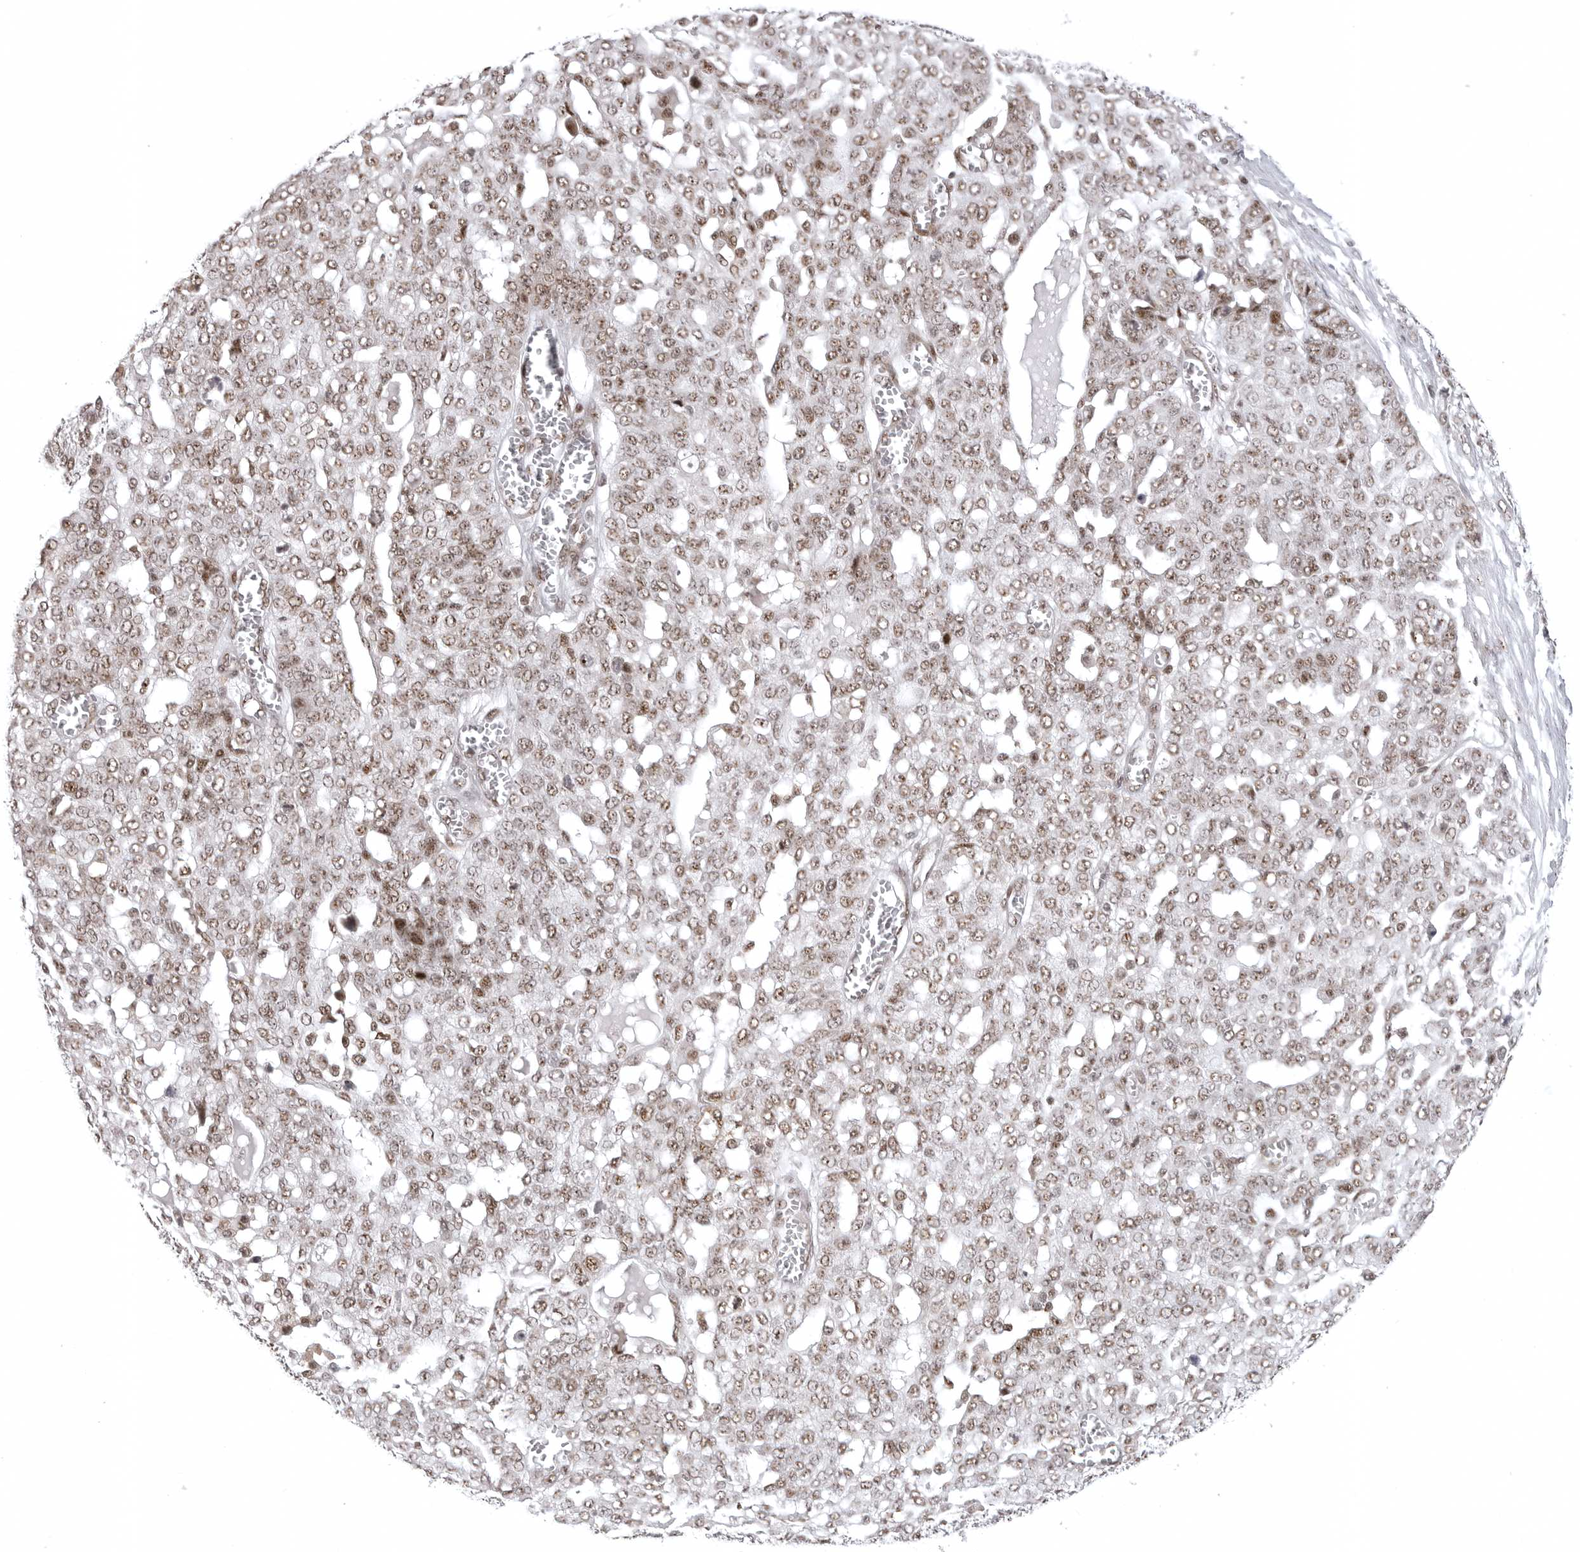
{"staining": {"intensity": "moderate", "quantity": ">75%", "location": "nuclear"}, "tissue": "ovarian cancer", "cell_type": "Tumor cells", "image_type": "cancer", "snomed": [{"axis": "morphology", "description": "Cystadenocarcinoma, serous, NOS"}, {"axis": "topography", "description": "Soft tissue"}, {"axis": "topography", "description": "Ovary"}], "caption": "There is medium levels of moderate nuclear staining in tumor cells of ovarian cancer (serous cystadenocarcinoma), as demonstrated by immunohistochemical staining (brown color).", "gene": "WRAP53", "patient": {"sex": "female", "age": 57}}